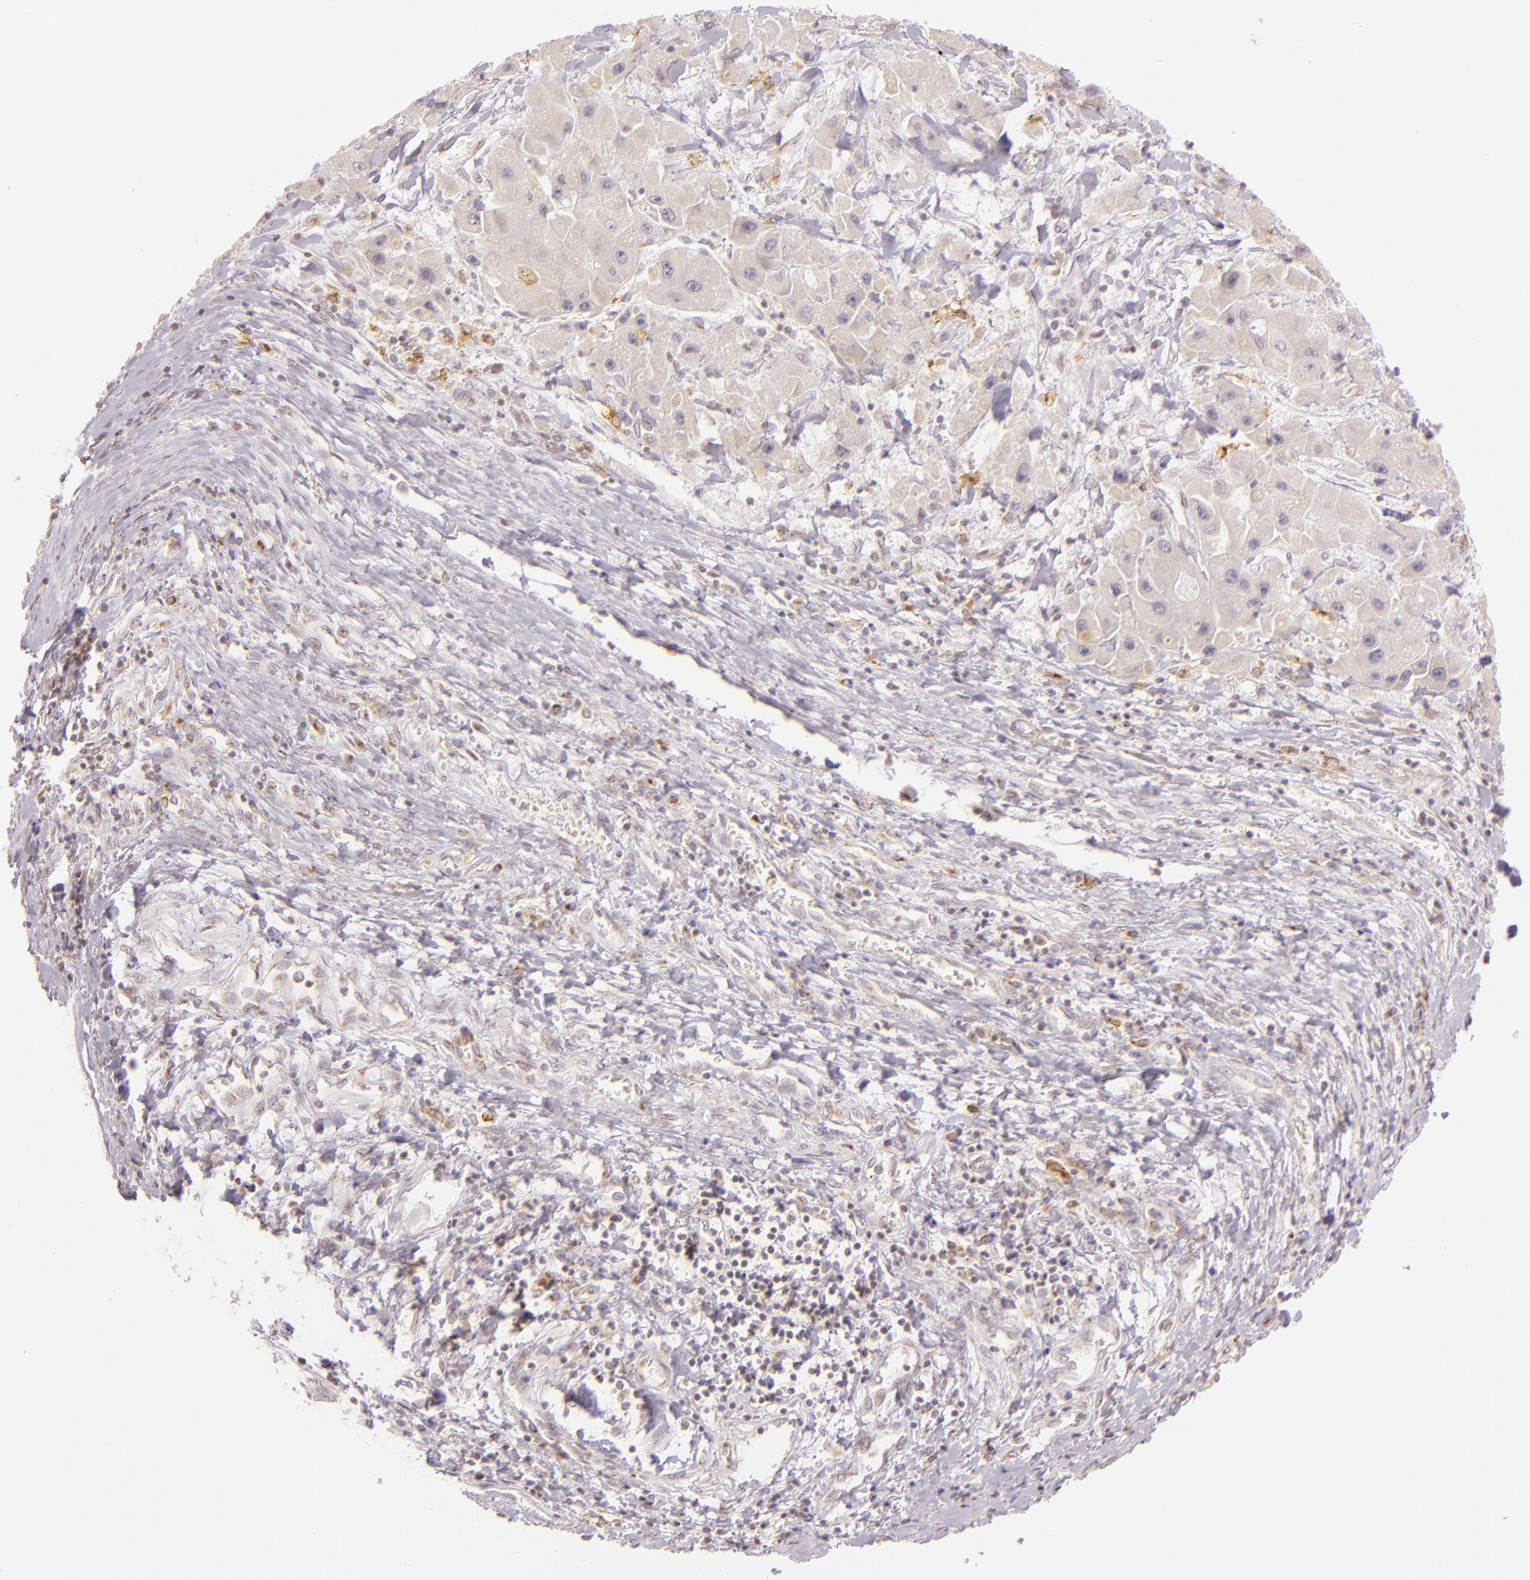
{"staining": {"intensity": "weak", "quantity": ">75%", "location": "cytoplasmic/membranous"}, "tissue": "liver cancer", "cell_type": "Tumor cells", "image_type": "cancer", "snomed": [{"axis": "morphology", "description": "Carcinoma, Hepatocellular, NOS"}, {"axis": "topography", "description": "Liver"}], "caption": "A high-resolution histopathology image shows IHC staining of hepatocellular carcinoma (liver), which demonstrates weak cytoplasmic/membranous staining in approximately >75% of tumor cells.", "gene": "LGMN", "patient": {"sex": "male", "age": 24}}